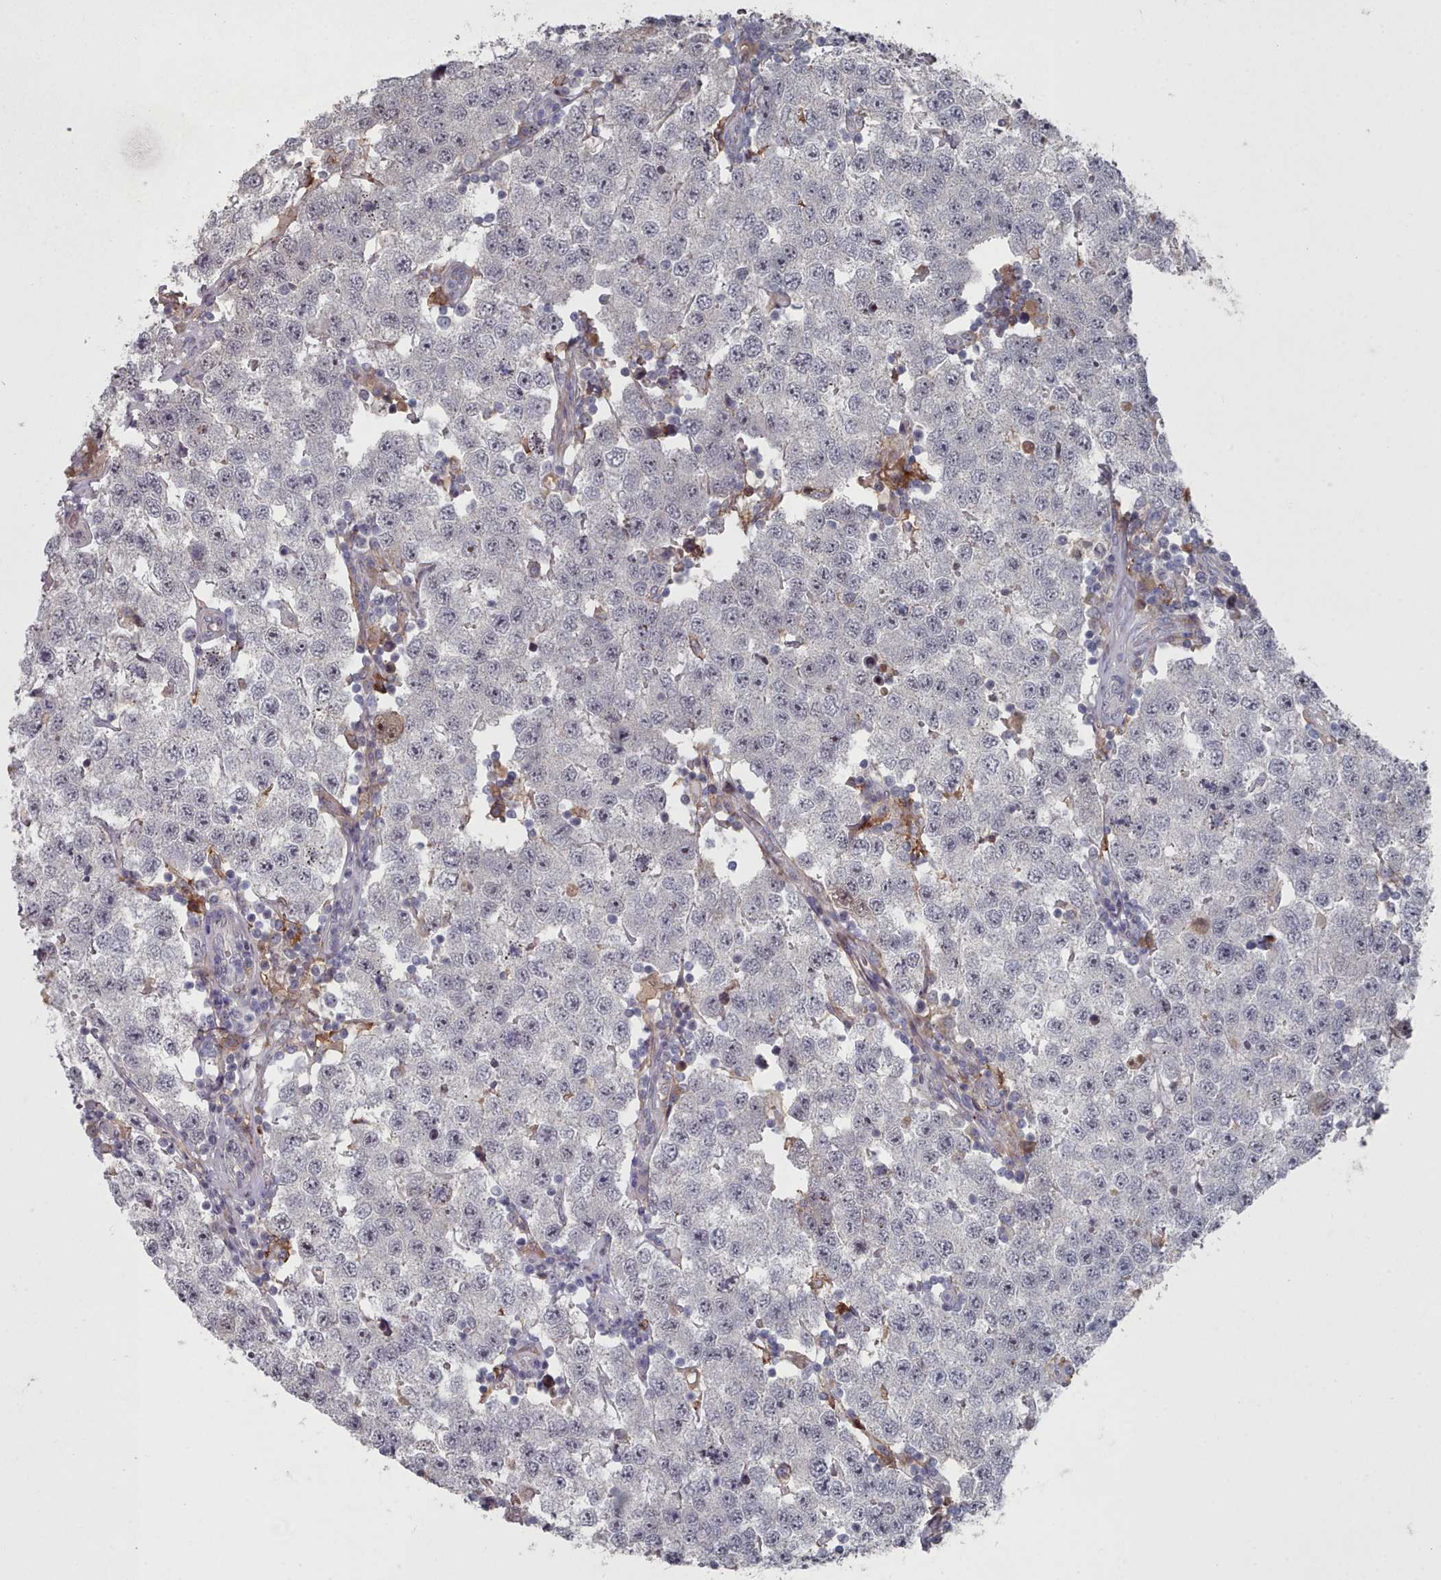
{"staining": {"intensity": "negative", "quantity": "none", "location": "none"}, "tissue": "testis cancer", "cell_type": "Tumor cells", "image_type": "cancer", "snomed": [{"axis": "morphology", "description": "Seminoma, NOS"}, {"axis": "topography", "description": "Testis"}], "caption": "Protein analysis of testis cancer (seminoma) displays no significant expression in tumor cells.", "gene": "COL8A2", "patient": {"sex": "male", "age": 34}}